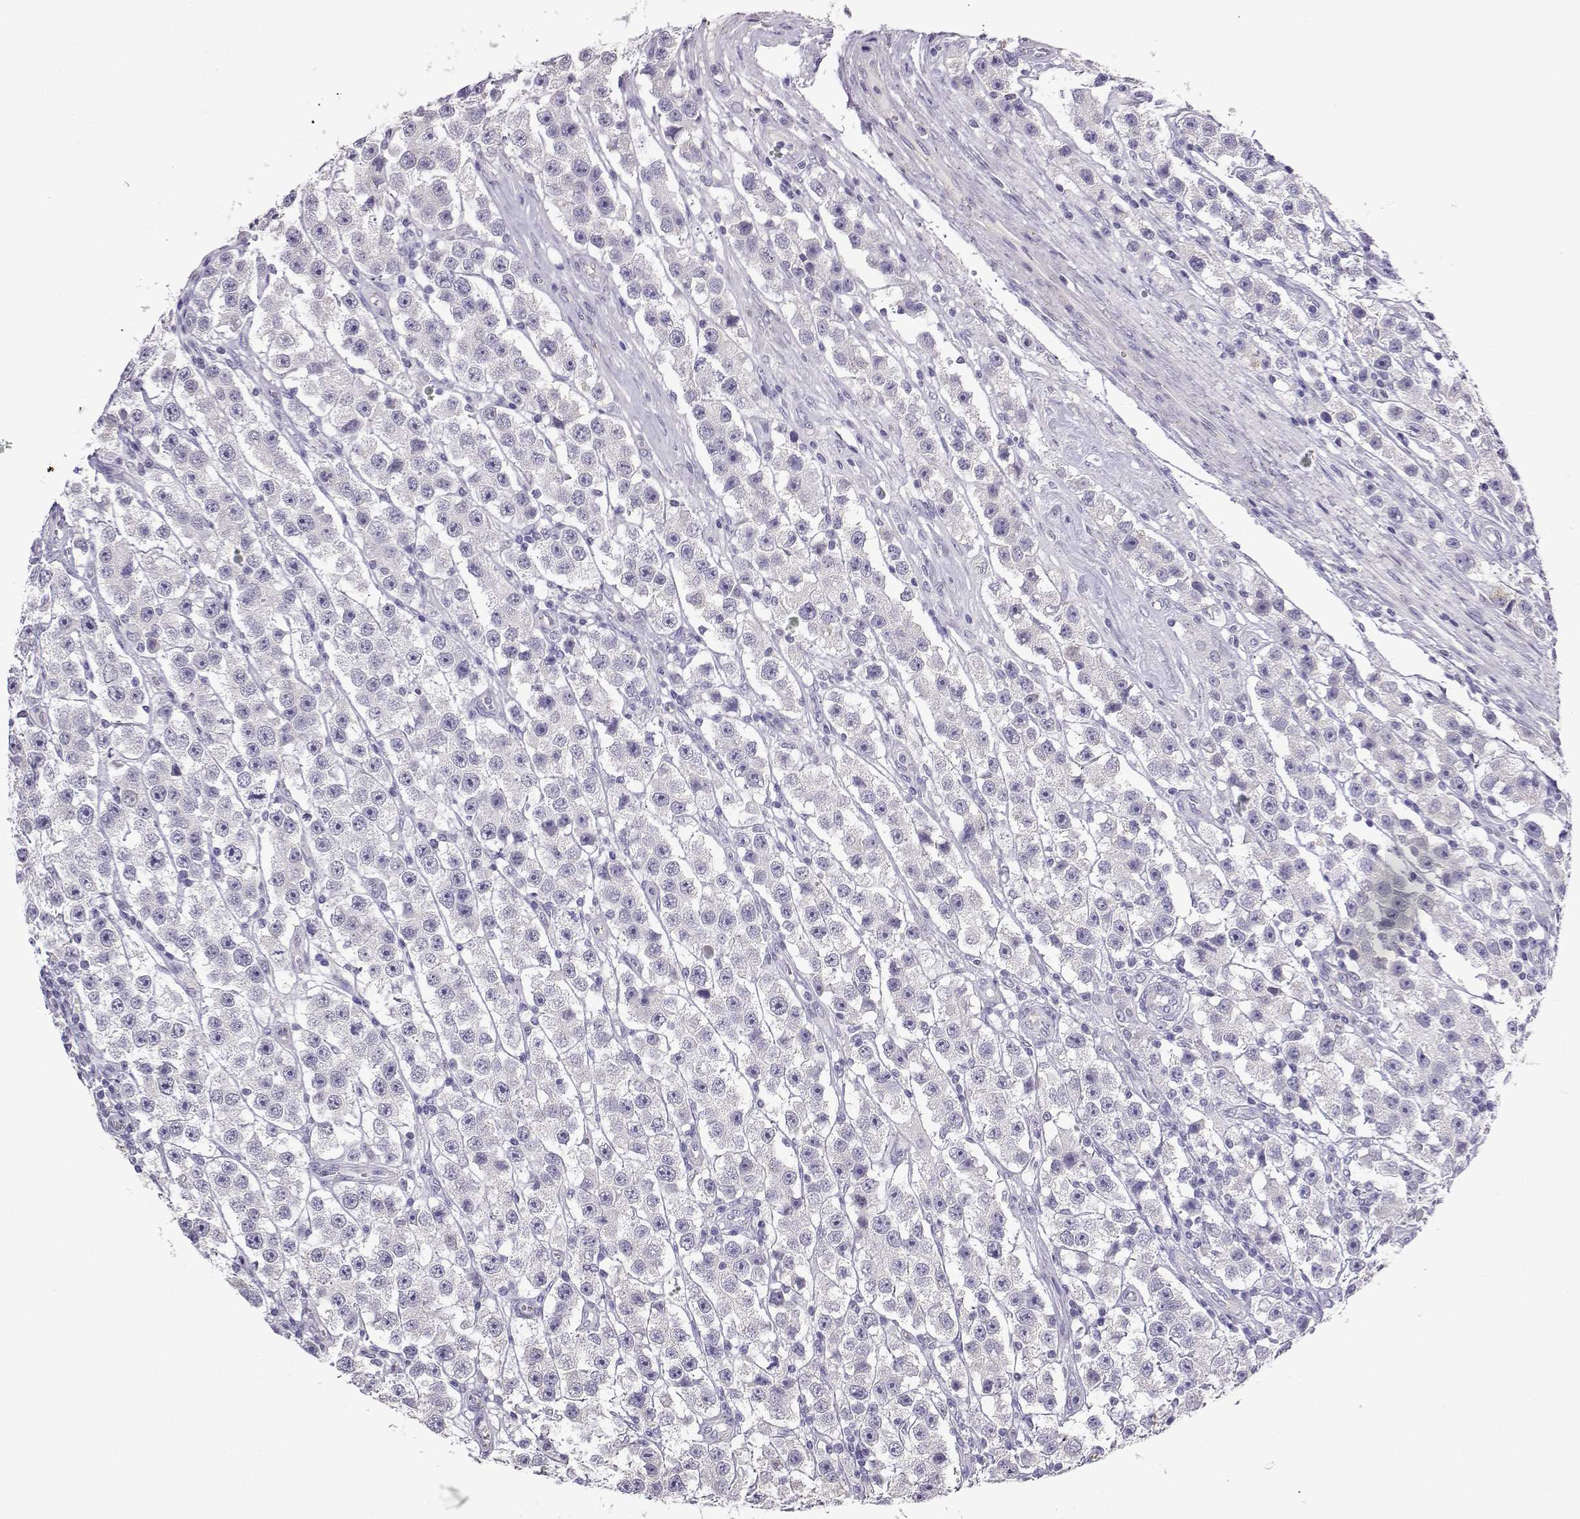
{"staining": {"intensity": "negative", "quantity": "none", "location": "none"}, "tissue": "testis cancer", "cell_type": "Tumor cells", "image_type": "cancer", "snomed": [{"axis": "morphology", "description": "Seminoma, NOS"}, {"axis": "topography", "description": "Testis"}], "caption": "Immunohistochemical staining of human testis cancer shows no significant positivity in tumor cells.", "gene": "ENDOU", "patient": {"sex": "male", "age": 45}}